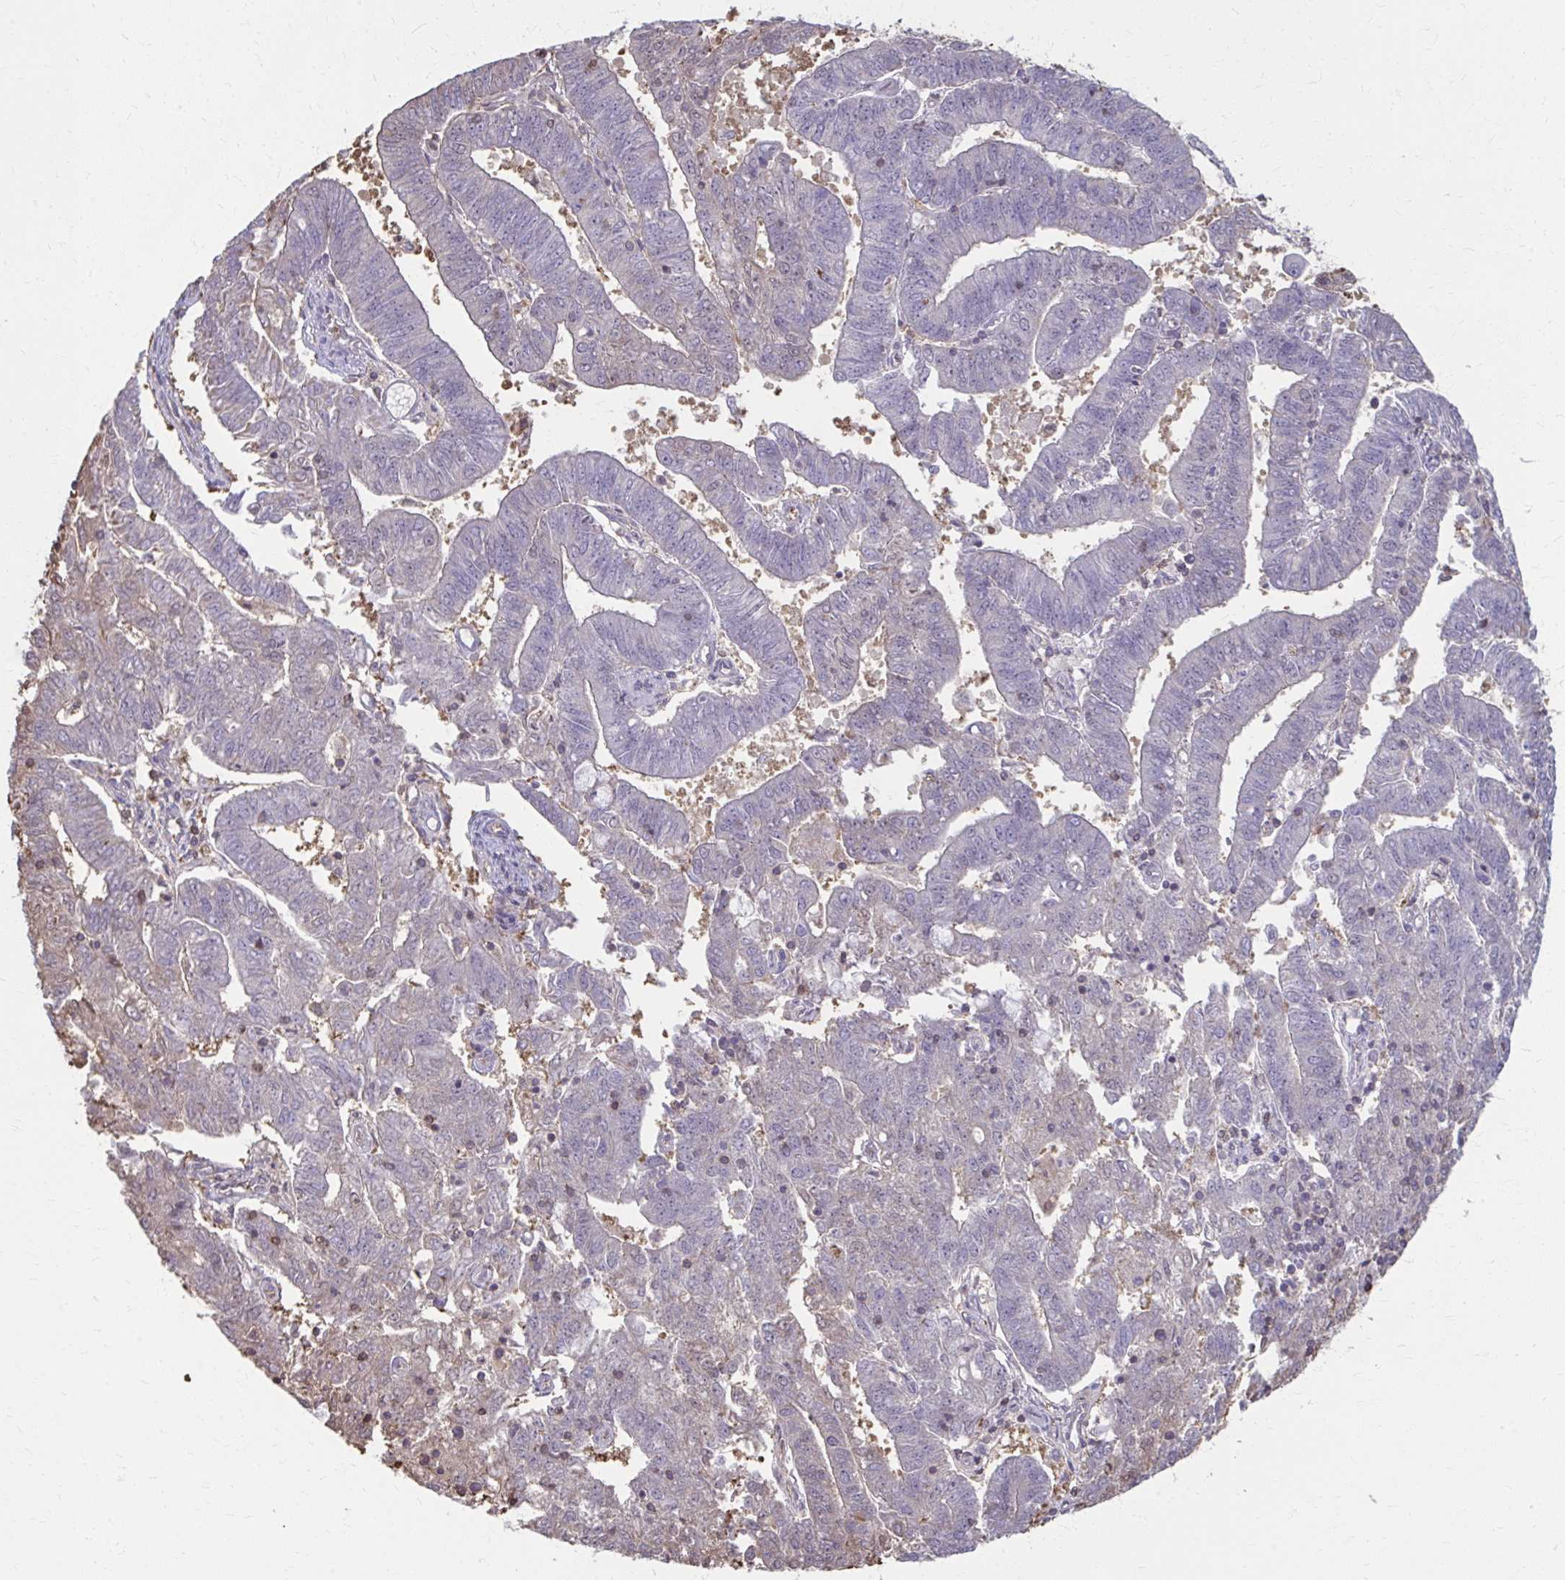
{"staining": {"intensity": "negative", "quantity": "none", "location": "none"}, "tissue": "endometrial cancer", "cell_type": "Tumor cells", "image_type": "cancer", "snomed": [{"axis": "morphology", "description": "Adenocarcinoma, NOS"}, {"axis": "topography", "description": "Endometrium"}], "caption": "This is an immunohistochemistry image of human endometrial cancer (adenocarcinoma). There is no expression in tumor cells.", "gene": "ING4", "patient": {"sex": "female", "age": 82}}